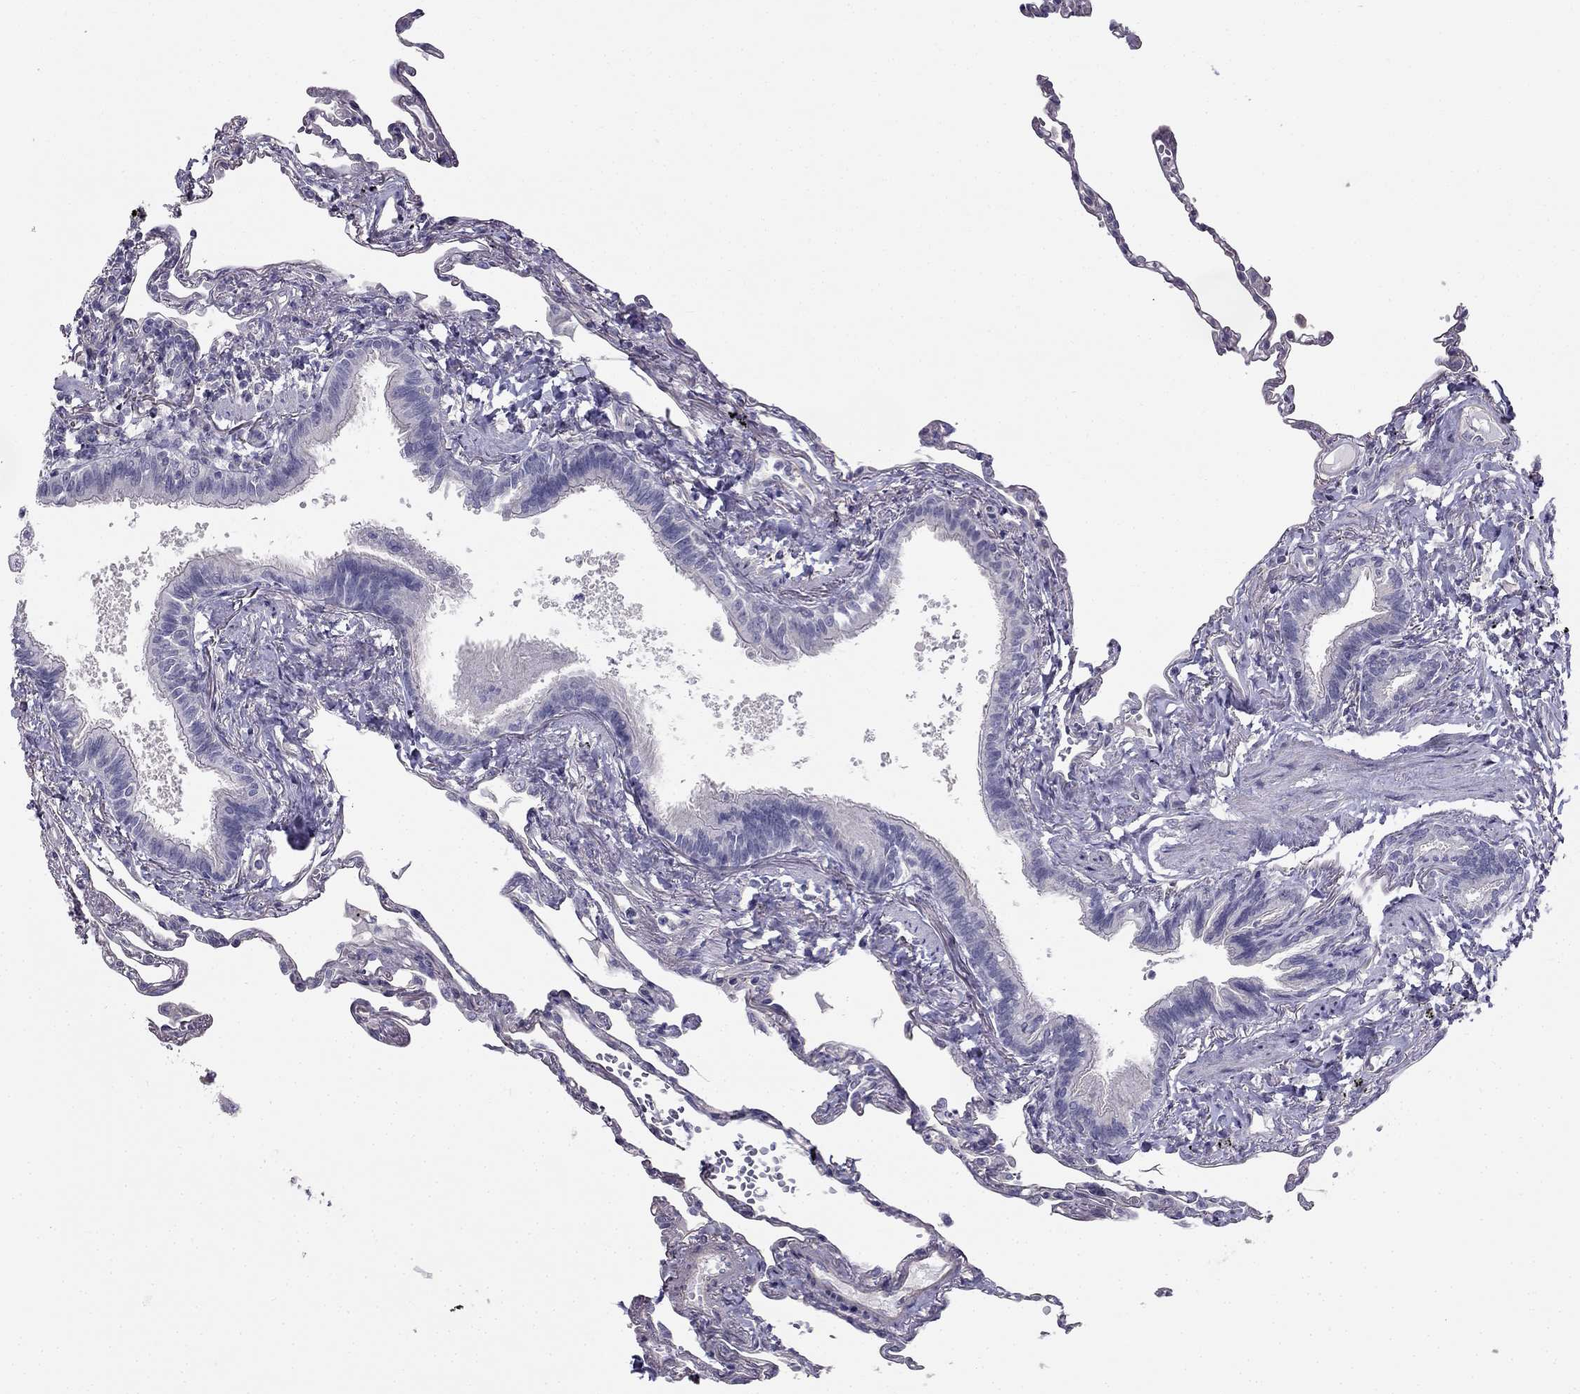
{"staining": {"intensity": "negative", "quantity": "none", "location": "none"}, "tissue": "lung", "cell_type": "Alveolar cells", "image_type": "normal", "snomed": [{"axis": "morphology", "description": "Normal tissue, NOS"}, {"axis": "topography", "description": "Lung"}], "caption": "The photomicrograph shows no significant expression in alveolar cells of lung.", "gene": "HSFX1", "patient": {"sex": "male", "age": 78}}